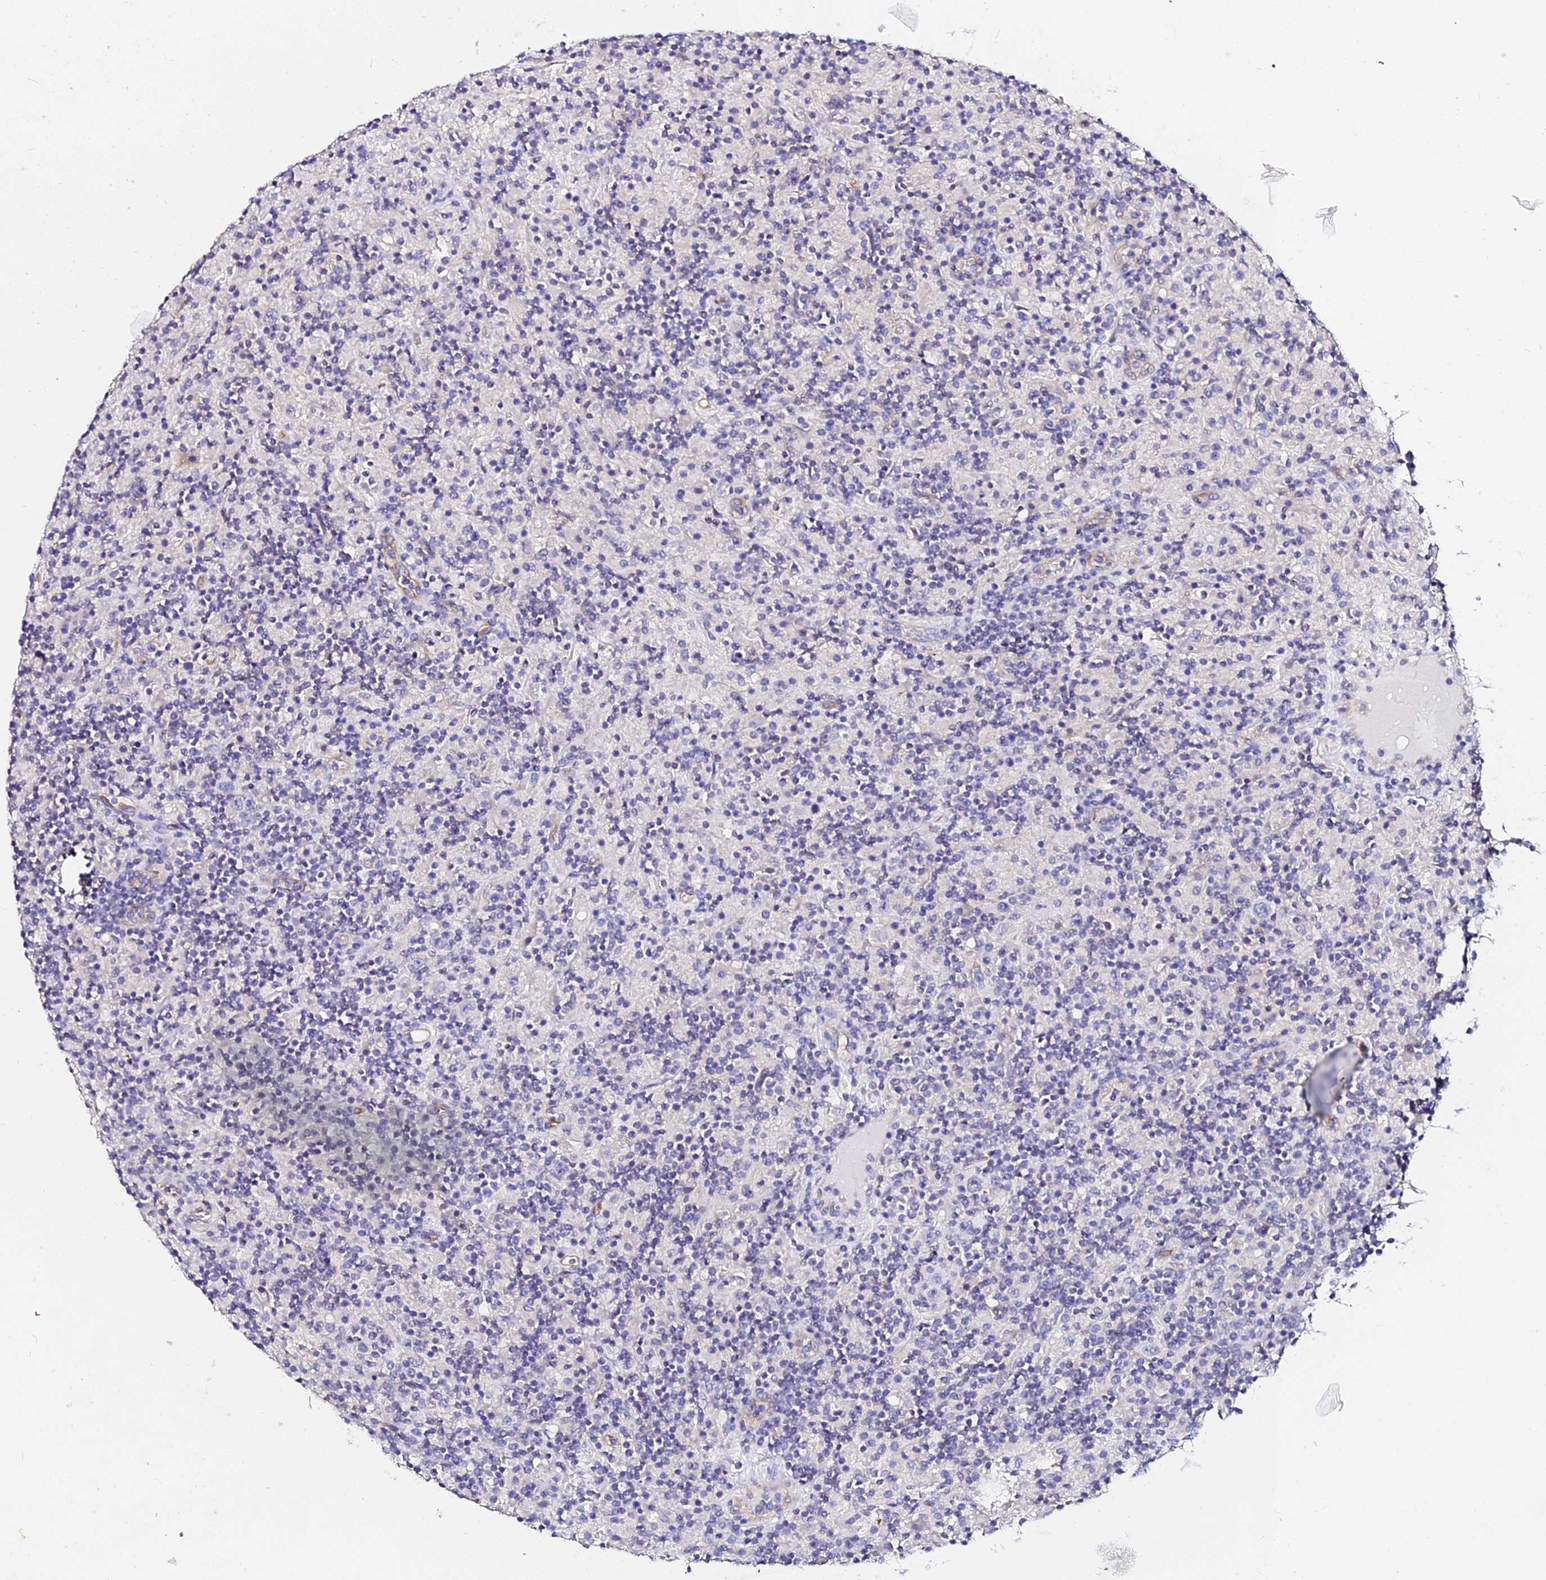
{"staining": {"intensity": "negative", "quantity": "none", "location": "none"}, "tissue": "lymphoma", "cell_type": "Tumor cells", "image_type": "cancer", "snomed": [{"axis": "morphology", "description": "Hodgkin's disease, NOS"}, {"axis": "topography", "description": "Lymph node"}], "caption": "High magnification brightfield microscopy of lymphoma stained with DAB (3,3'-diaminobenzidine) (brown) and counterstained with hematoxylin (blue): tumor cells show no significant positivity.", "gene": "DAW1", "patient": {"sex": "male", "age": 70}}